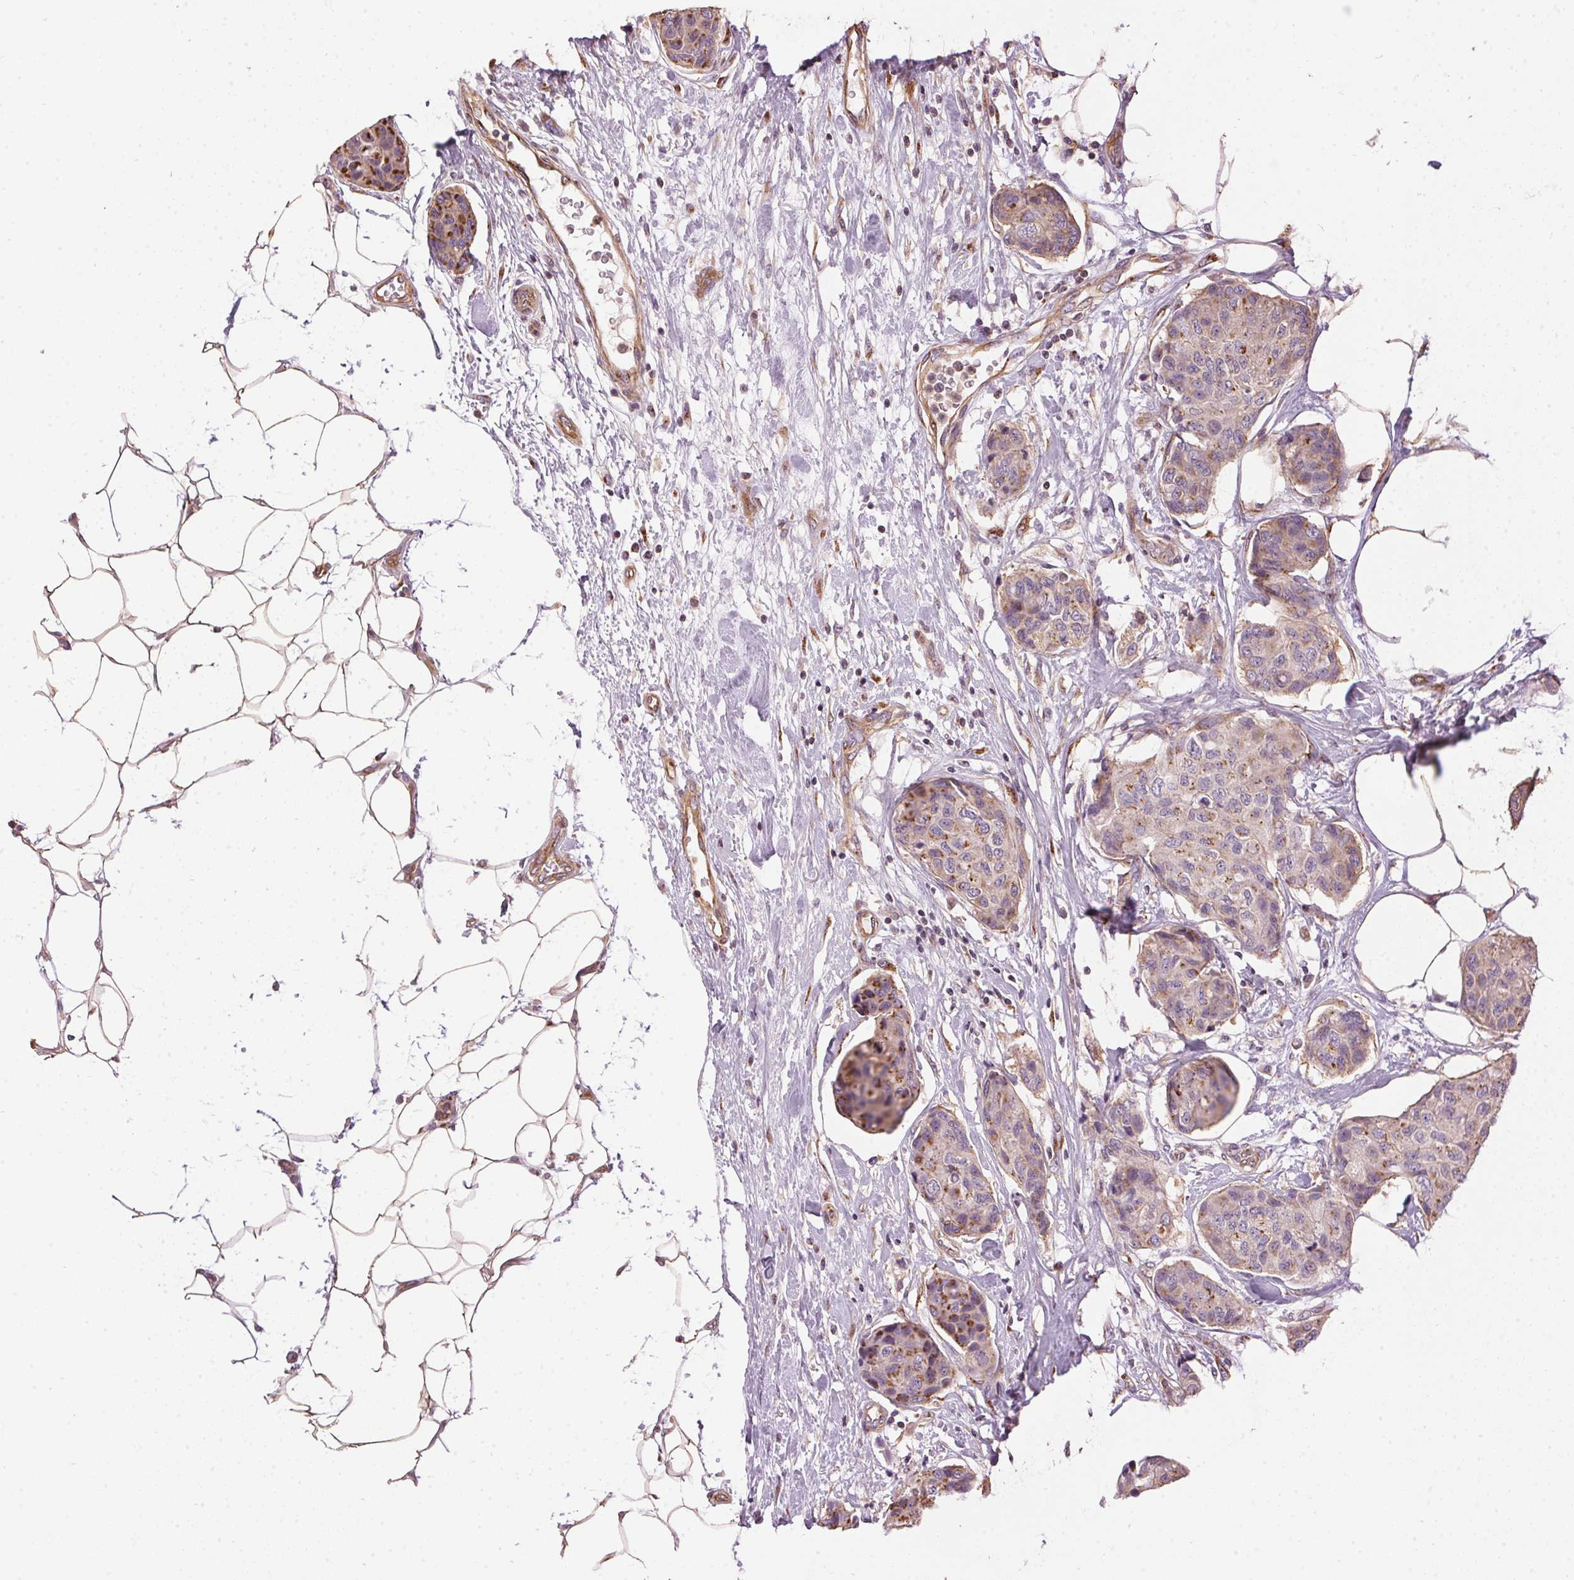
{"staining": {"intensity": "moderate", "quantity": "25%-75%", "location": "cytoplasmic/membranous"}, "tissue": "breast cancer", "cell_type": "Tumor cells", "image_type": "cancer", "snomed": [{"axis": "morphology", "description": "Duct carcinoma"}, {"axis": "topography", "description": "Breast"}], "caption": "Breast cancer tissue shows moderate cytoplasmic/membranous expression in about 25%-75% of tumor cells, visualized by immunohistochemistry. The protein of interest is stained brown, and the nuclei are stained in blue (DAB (3,3'-diaminobenzidine) IHC with brightfield microscopy, high magnification).", "gene": "GOLPH3", "patient": {"sex": "female", "age": 80}}